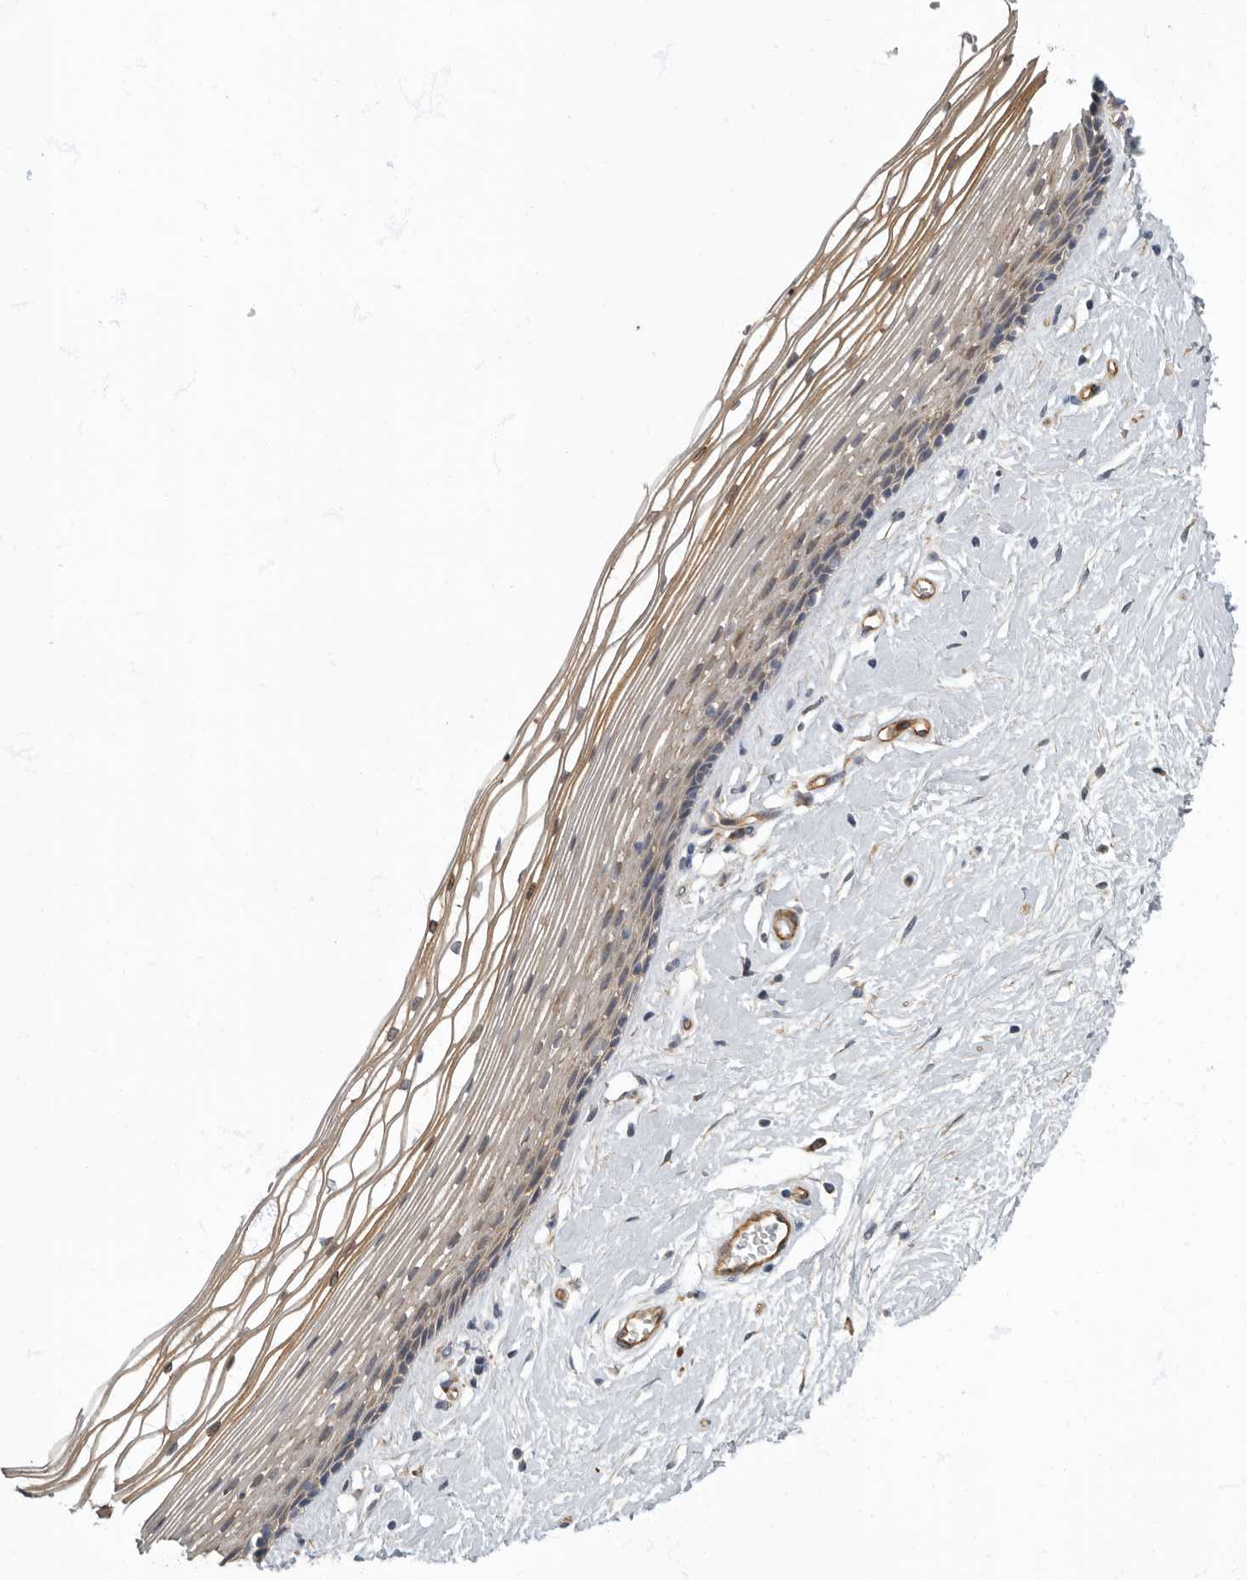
{"staining": {"intensity": "weak", "quantity": "25%-75%", "location": "cytoplasmic/membranous"}, "tissue": "vagina", "cell_type": "Squamous epithelial cells", "image_type": "normal", "snomed": [{"axis": "morphology", "description": "Normal tissue, NOS"}, {"axis": "topography", "description": "Vagina"}], "caption": "Immunohistochemistry (IHC) (DAB (3,3'-diaminobenzidine)) staining of normal human vagina demonstrates weak cytoplasmic/membranous protein expression in about 25%-75% of squamous epithelial cells.", "gene": "PDK1", "patient": {"sex": "female", "age": 46}}